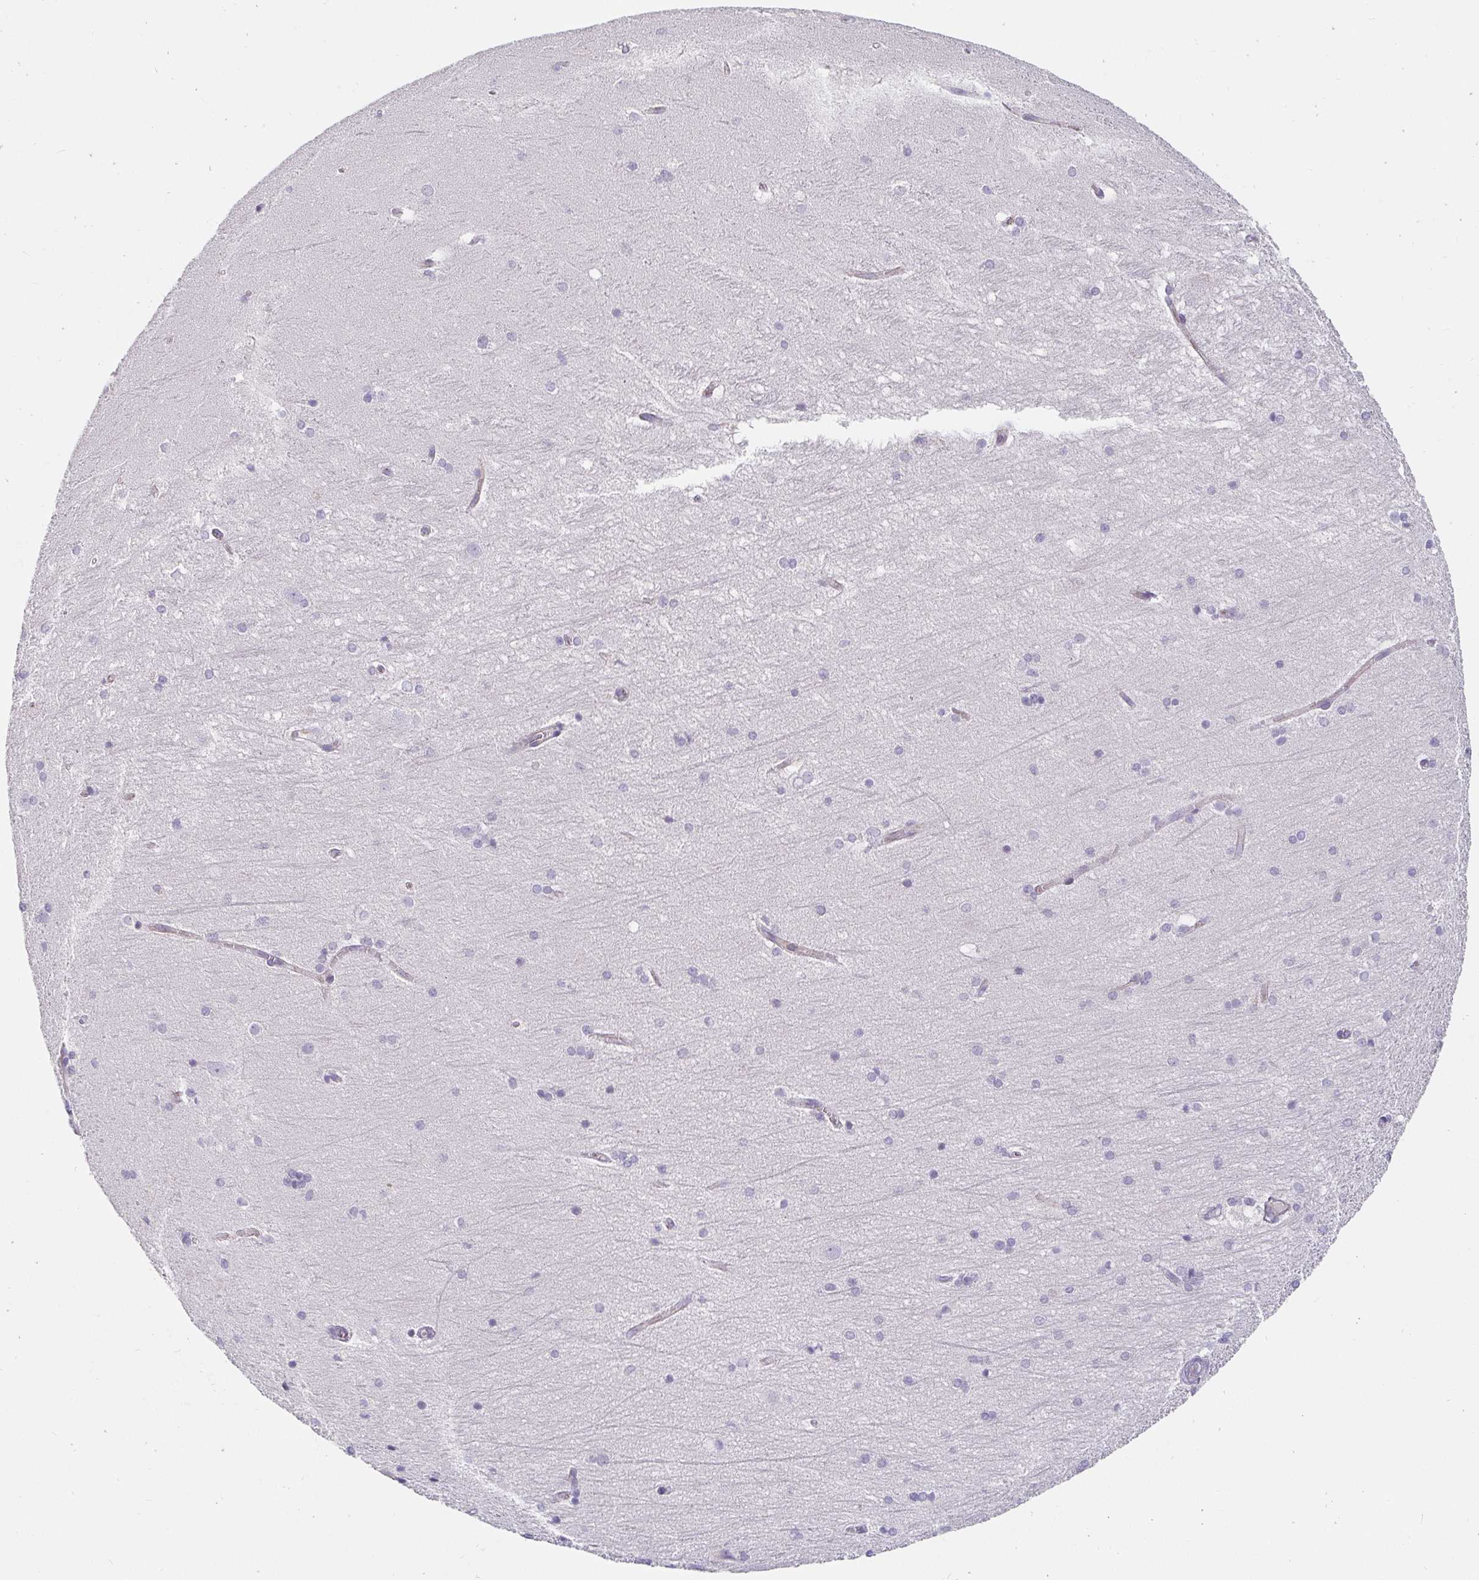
{"staining": {"intensity": "negative", "quantity": "none", "location": "none"}, "tissue": "hippocampus", "cell_type": "Glial cells", "image_type": "normal", "snomed": [{"axis": "morphology", "description": "Normal tissue, NOS"}, {"axis": "topography", "description": "Cerebral cortex"}, {"axis": "topography", "description": "Hippocampus"}], "caption": "This histopathology image is of unremarkable hippocampus stained with IHC to label a protein in brown with the nuclei are counter-stained blue. There is no expression in glial cells. (IHC, brightfield microscopy, high magnification).", "gene": "PDX1", "patient": {"sex": "female", "age": 19}}